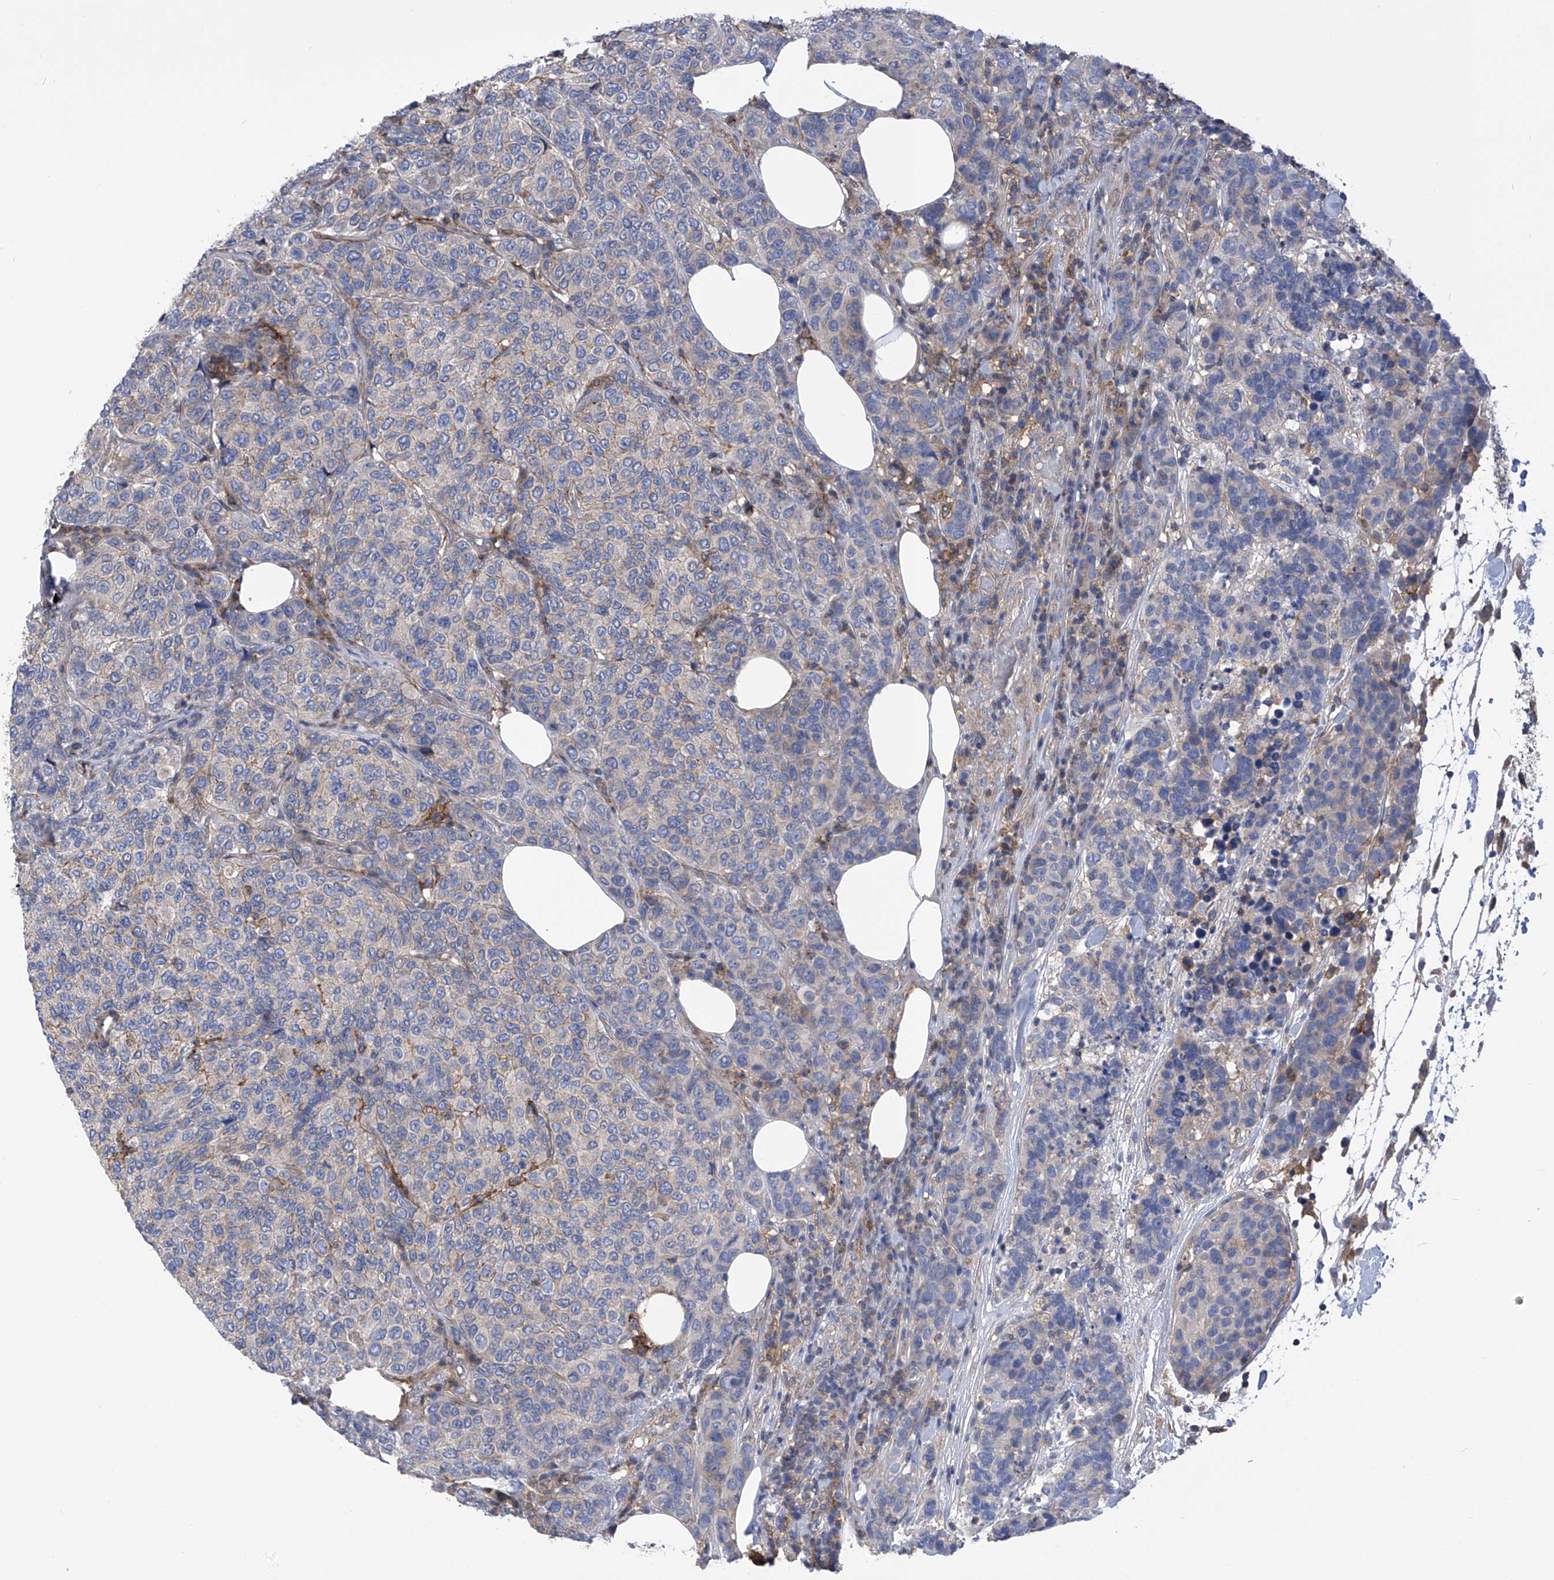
{"staining": {"intensity": "negative", "quantity": "none", "location": "none"}, "tissue": "breast cancer", "cell_type": "Tumor cells", "image_type": "cancer", "snomed": [{"axis": "morphology", "description": "Duct carcinoma"}, {"axis": "topography", "description": "Breast"}], "caption": "There is no significant expression in tumor cells of breast invasive ductal carcinoma. (Immunohistochemistry (ihc), brightfield microscopy, high magnification).", "gene": "P2RX7", "patient": {"sex": "female", "age": 55}}